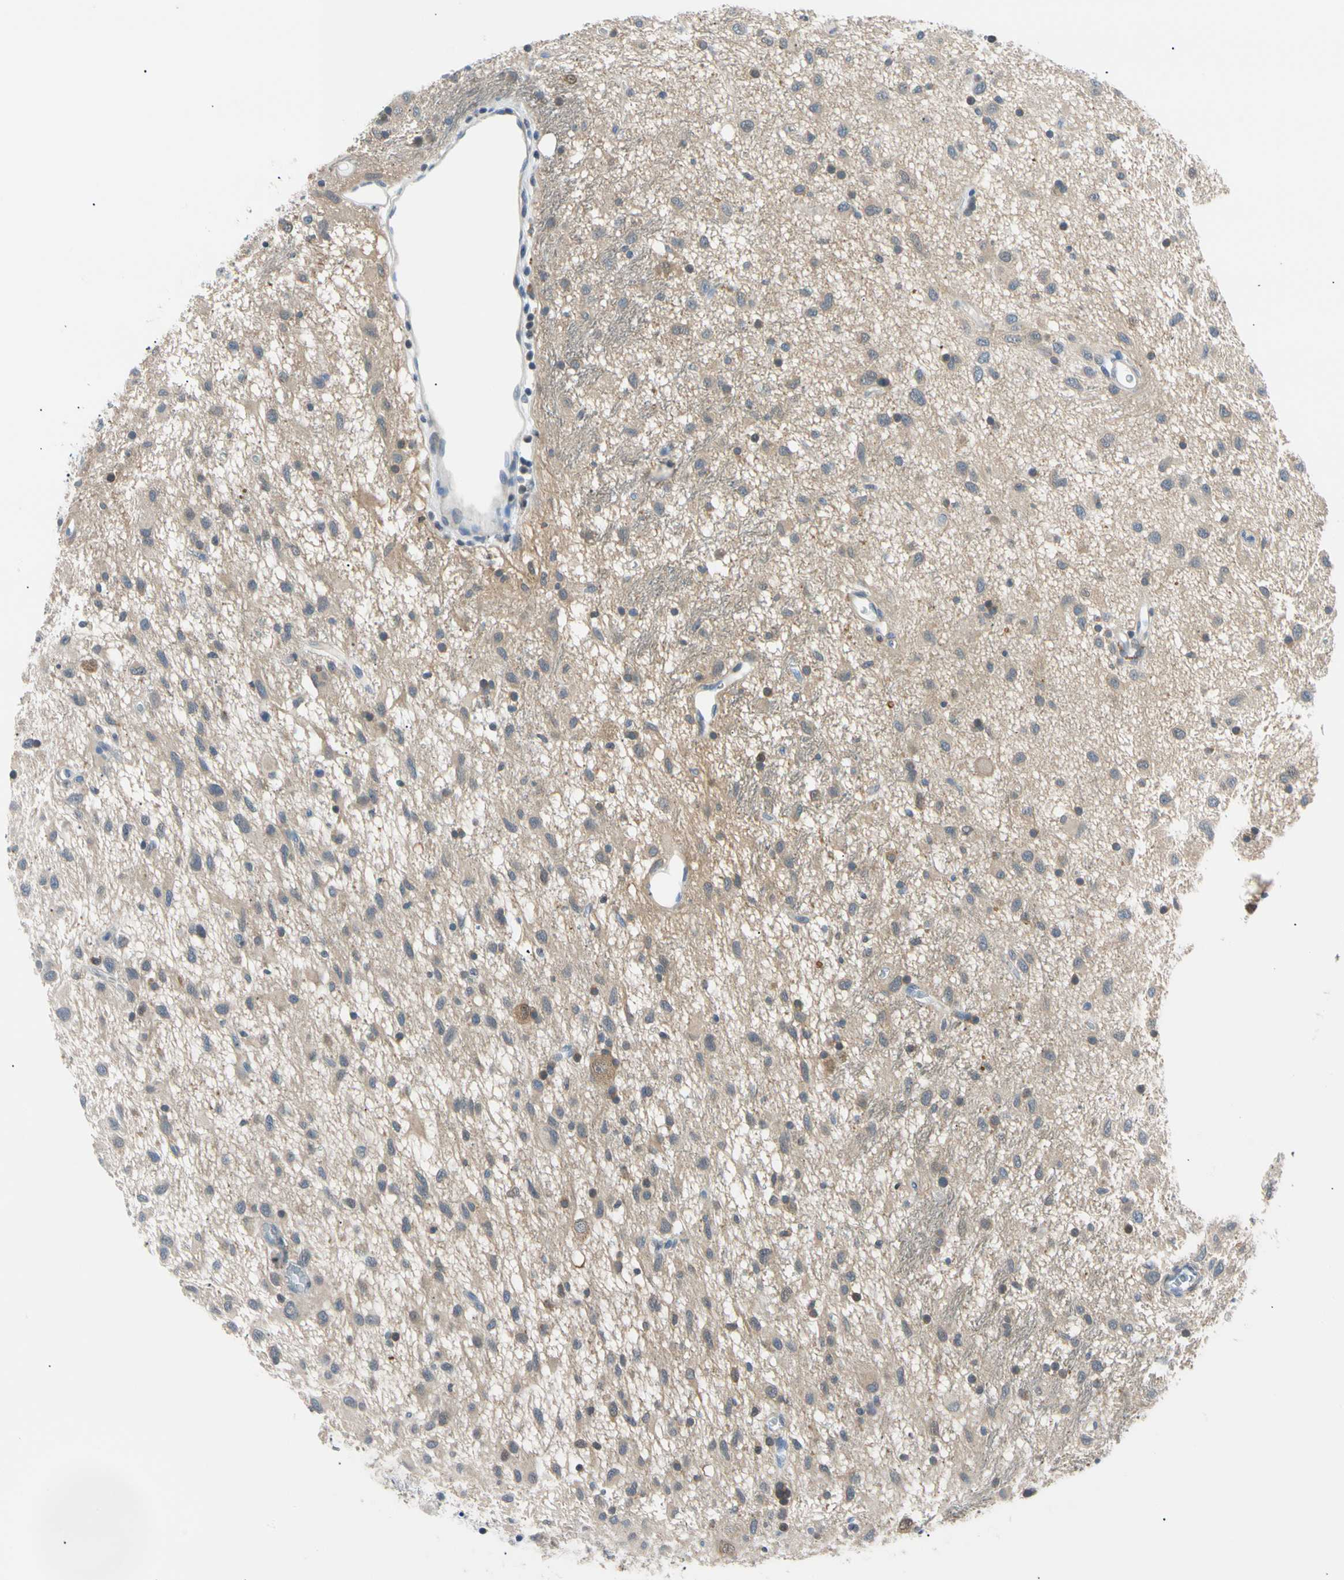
{"staining": {"intensity": "weak", "quantity": "25%-75%", "location": "cytoplasmic/membranous"}, "tissue": "glioma", "cell_type": "Tumor cells", "image_type": "cancer", "snomed": [{"axis": "morphology", "description": "Glioma, malignant, Low grade"}, {"axis": "topography", "description": "Brain"}], "caption": "Protein expression analysis of low-grade glioma (malignant) shows weak cytoplasmic/membranous staining in about 25%-75% of tumor cells.", "gene": "SEC23B", "patient": {"sex": "male", "age": 77}}